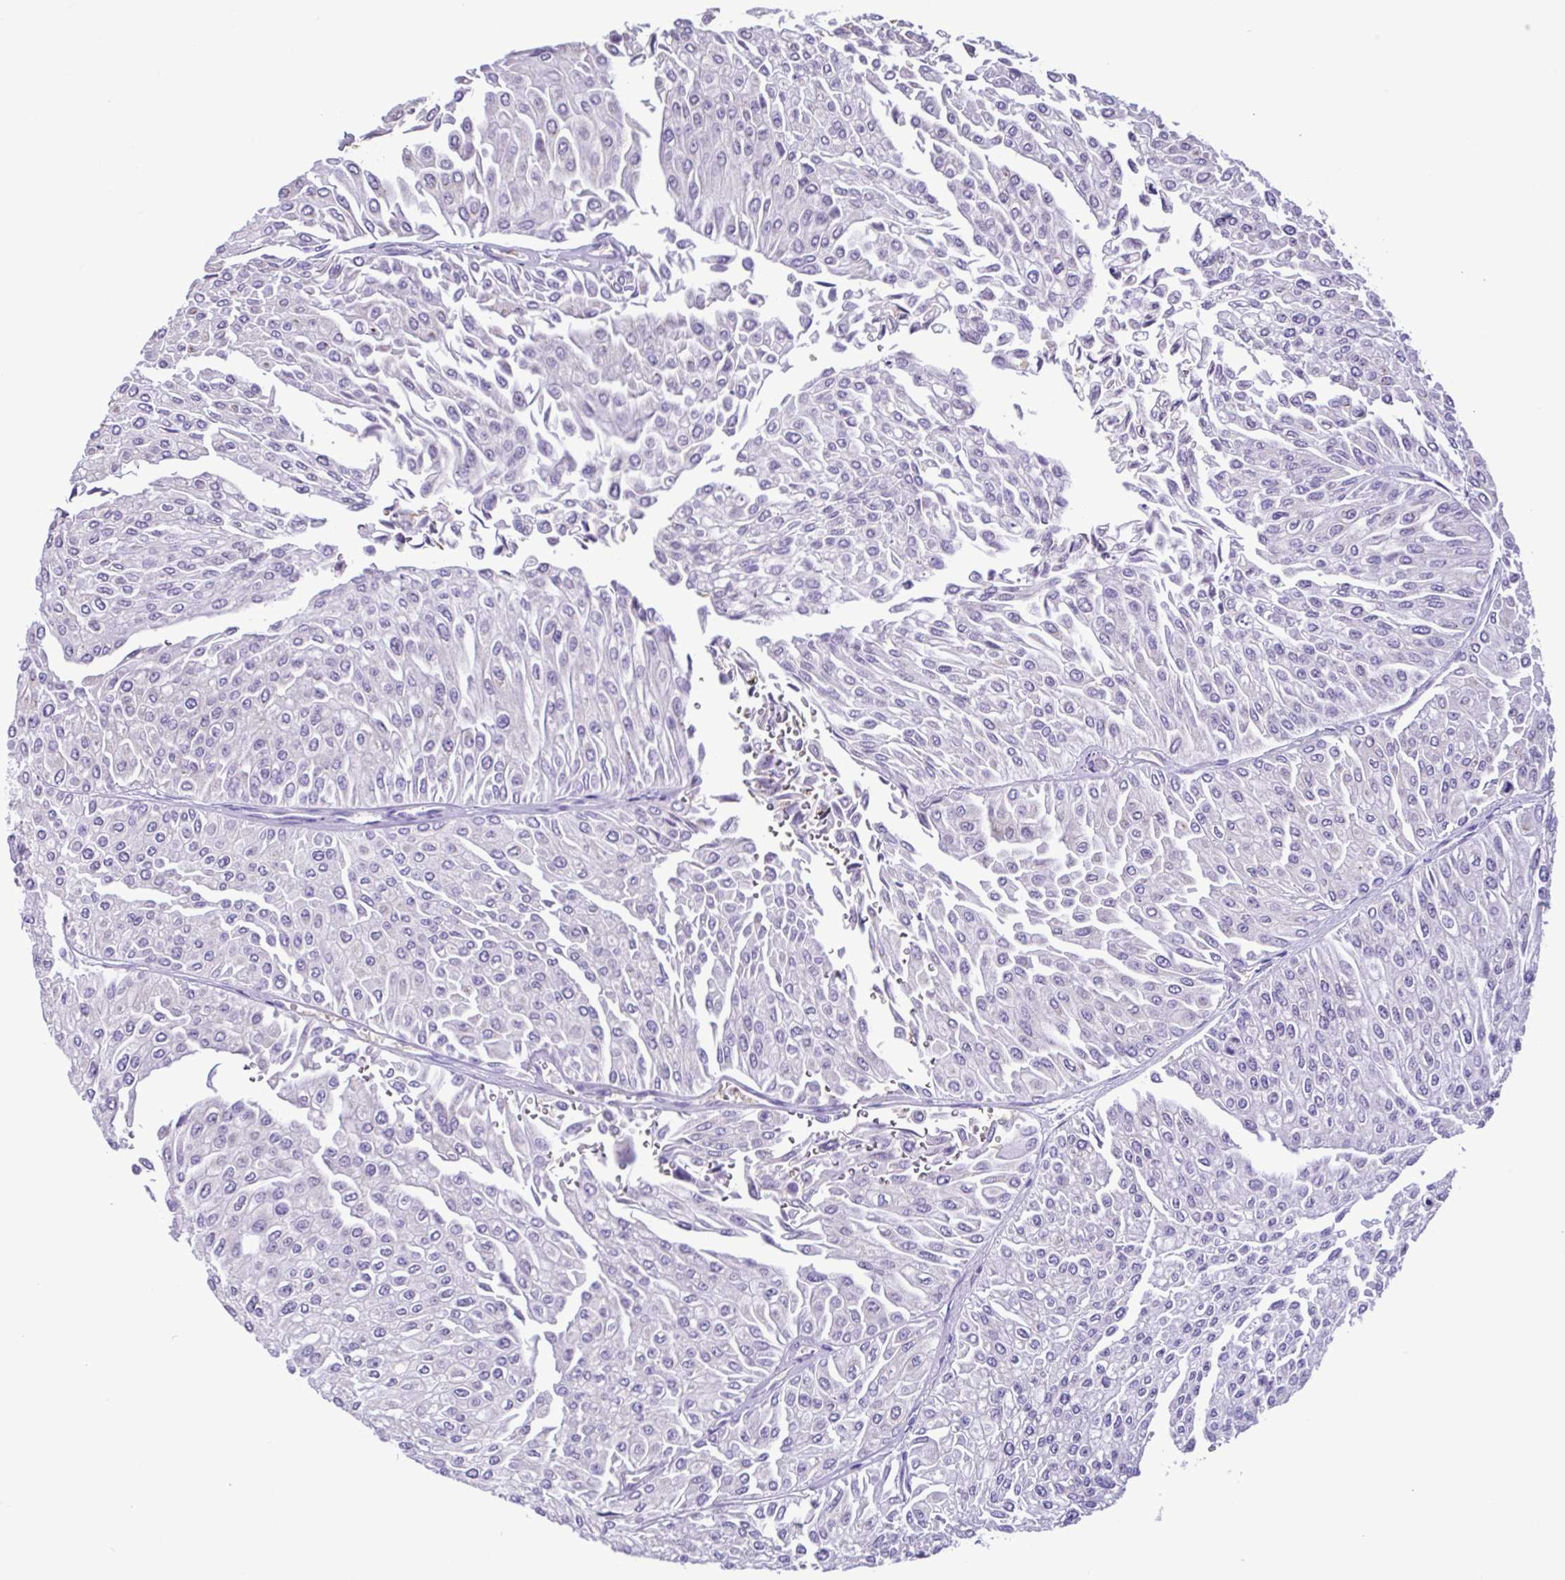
{"staining": {"intensity": "negative", "quantity": "none", "location": "none"}, "tissue": "urothelial cancer", "cell_type": "Tumor cells", "image_type": "cancer", "snomed": [{"axis": "morphology", "description": "Urothelial carcinoma, NOS"}, {"axis": "topography", "description": "Urinary bladder"}], "caption": "Urothelial cancer was stained to show a protein in brown. There is no significant positivity in tumor cells.", "gene": "CBY2", "patient": {"sex": "male", "age": 67}}